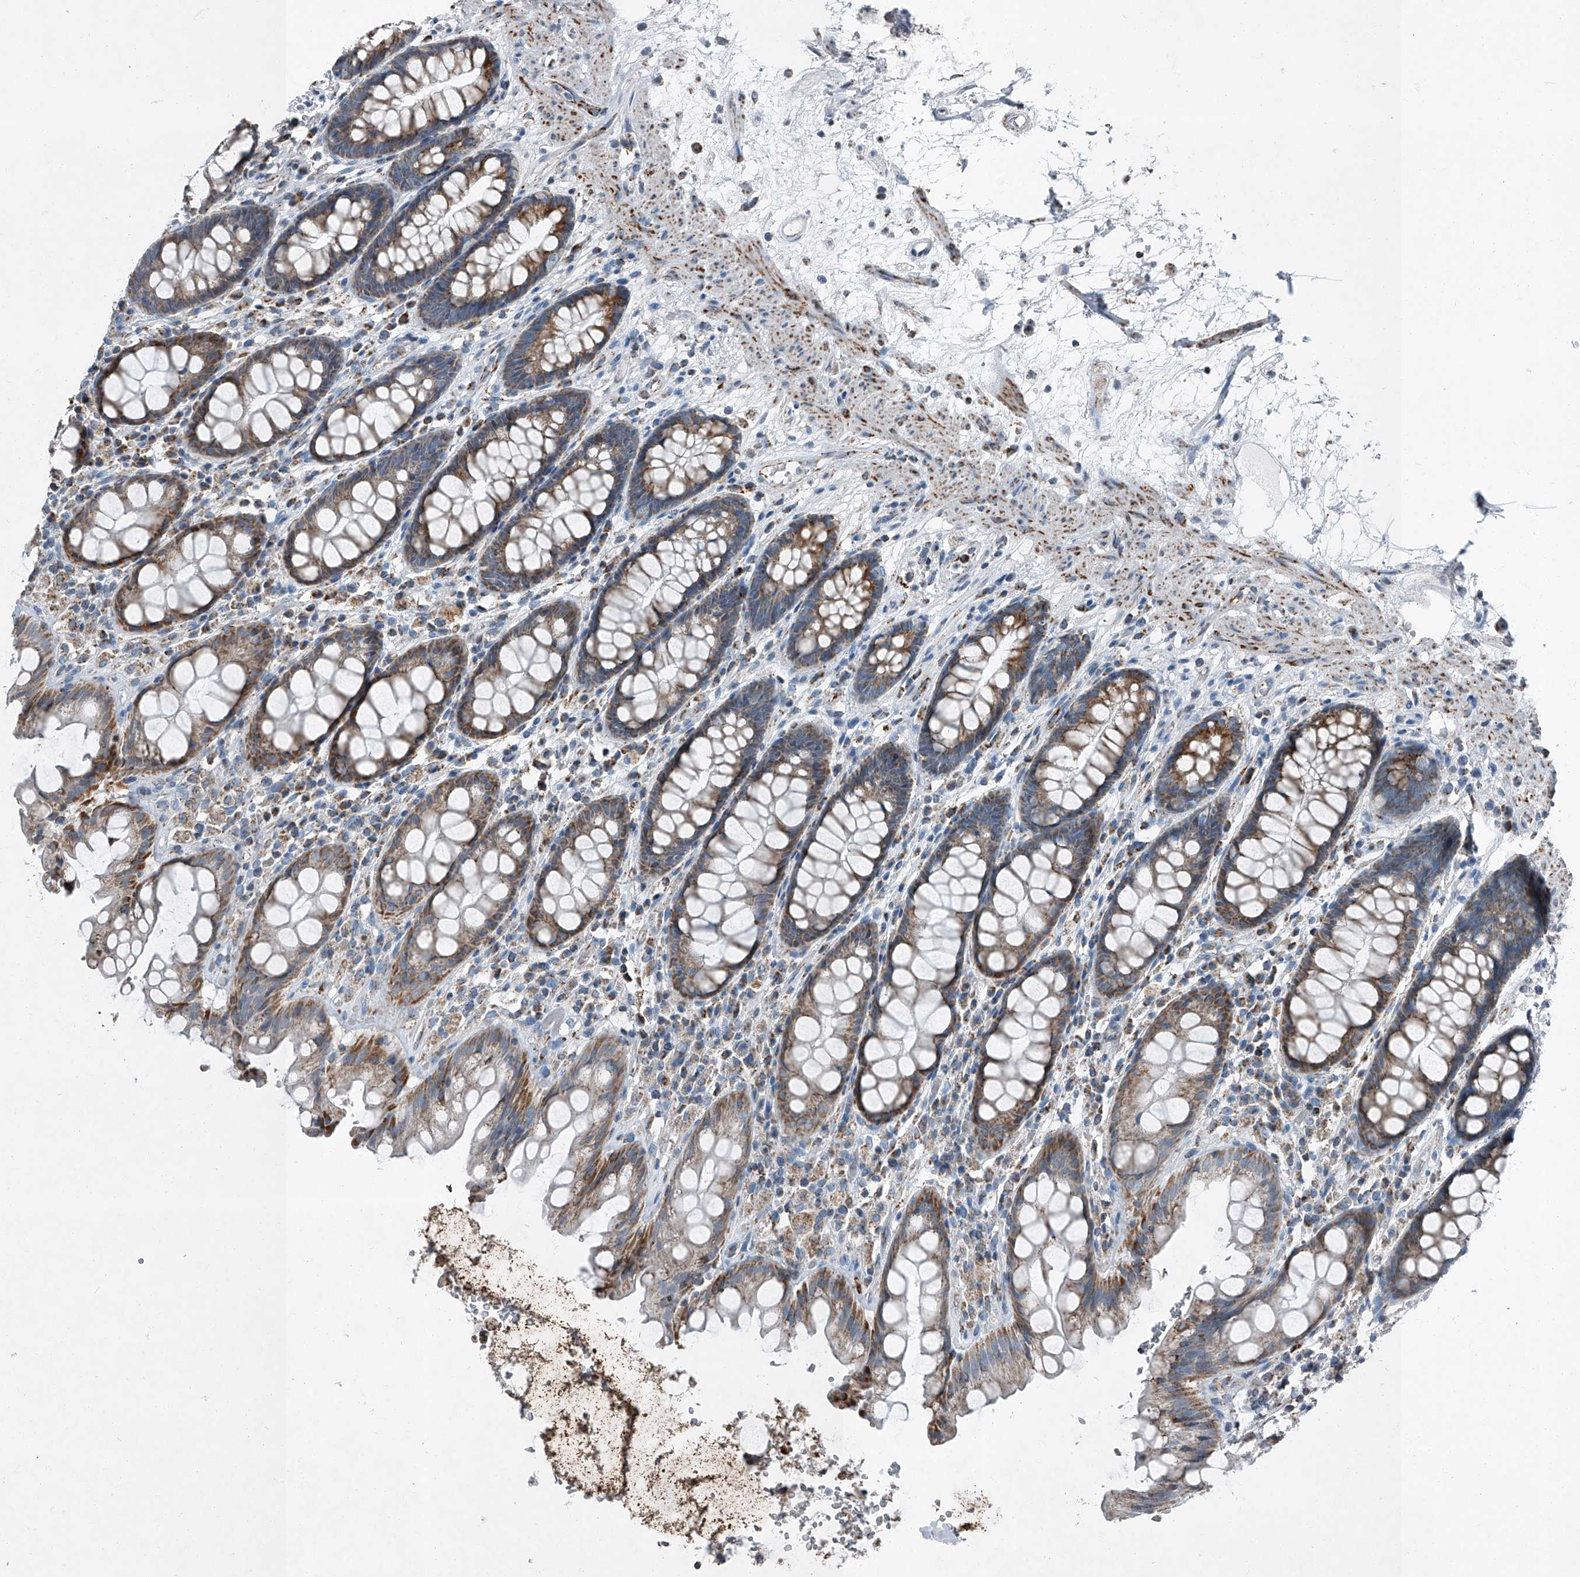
{"staining": {"intensity": "moderate", "quantity": ">75%", "location": "cytoplasmic/membranous"}, "tissue": "rectum", "cell_type": "Glandular cells", "image_type": "normal", "snomed": [{"axis": "morphology", "description": "Normal tissue, NOS"}, {"axis": "topography", "description": "Rectum"}], "caption": "DAB (3,3'-diaminobenzidine) immunohistochemical staining of normal rectum displays moderate cytoplasmic/membranous protein expression in approximately >75% of glandular cells.", "gene": "CHRNA7", "patient": {"sex": "male", "age": 64}}